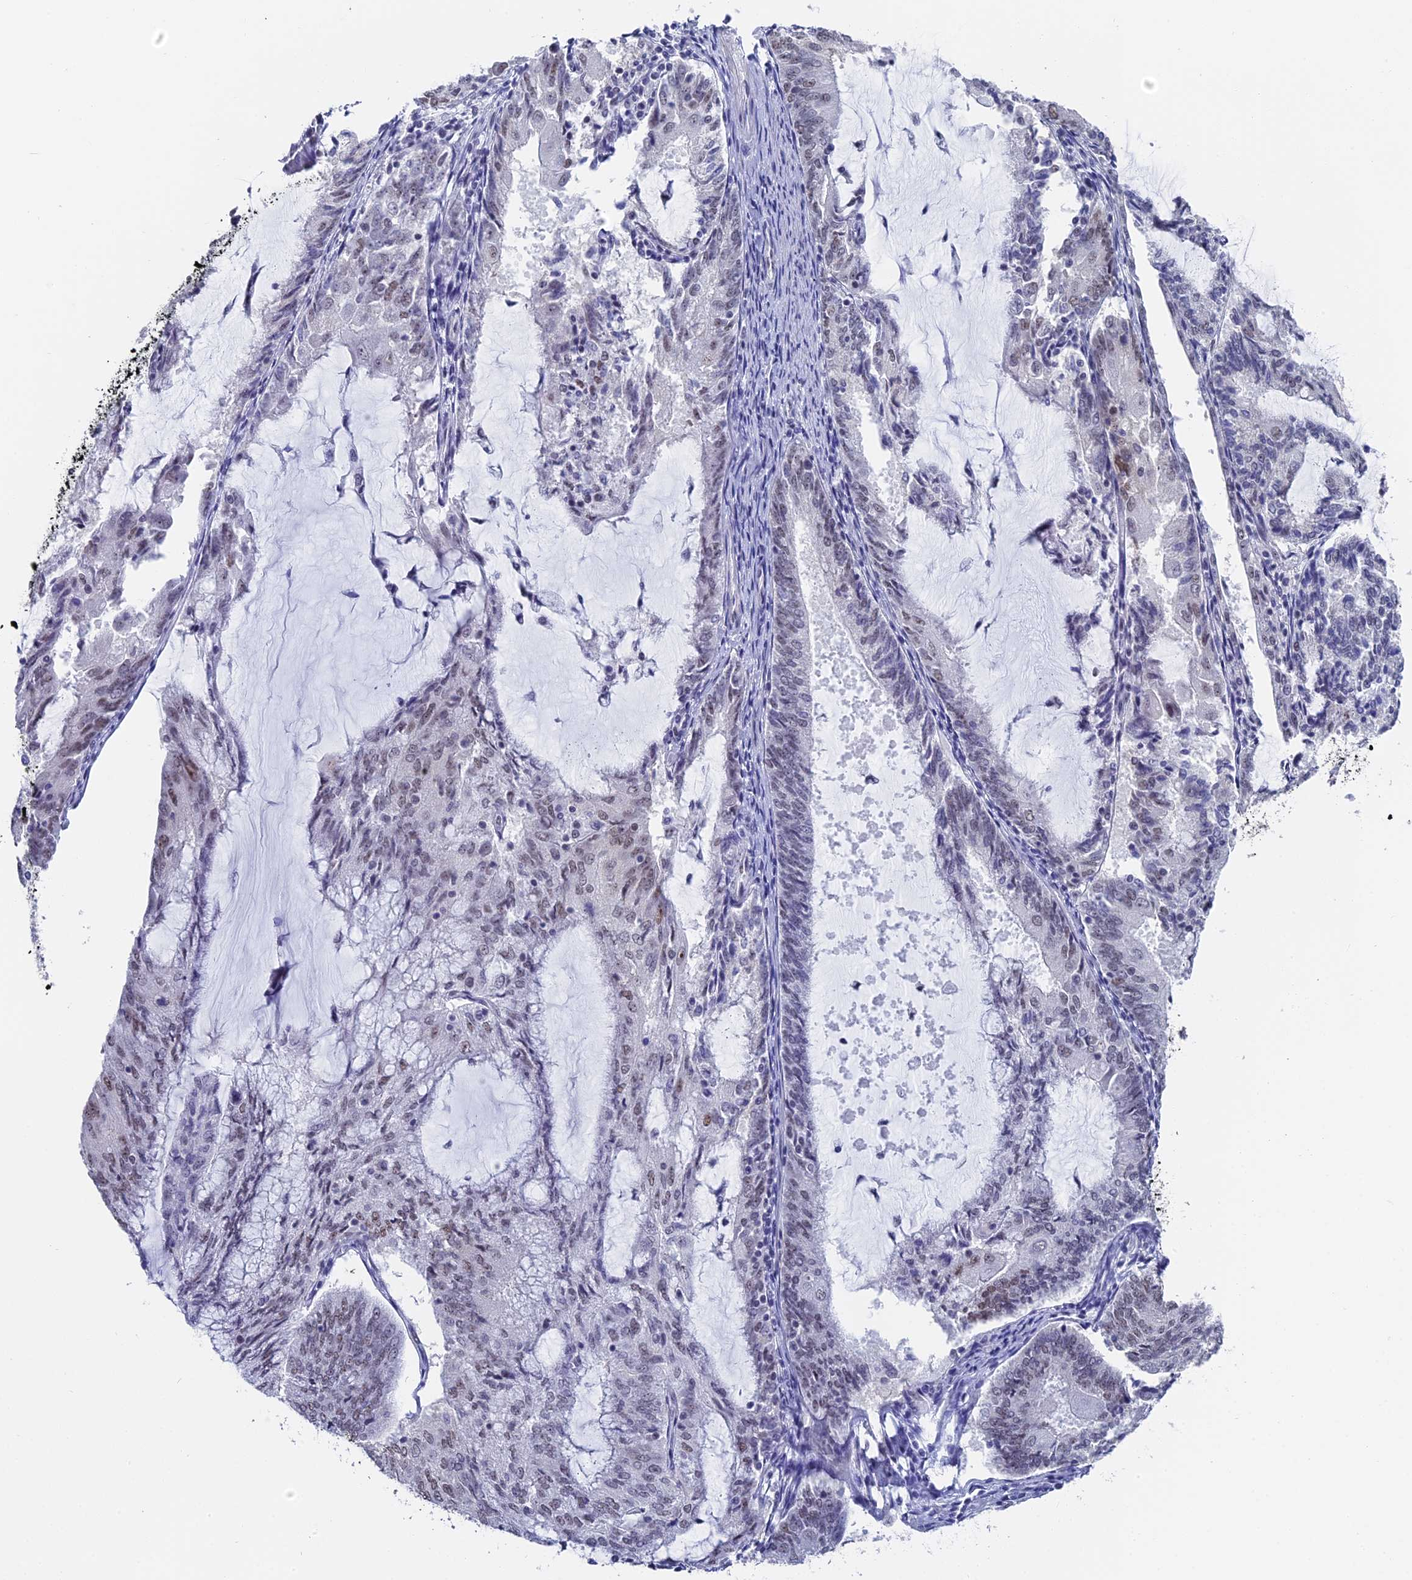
{"staining": {"intensity": "weak", "quantity": "25%-75%", "location": "nuclear"}, "tissue": "endometrial cancer", "cell_type": "Tumor cells", "image_type": "cancer", "snomed": [{"axis": "morphology", "description": "Adenocarcinoma, NOS"}, {"axis": "topography", "description": "Endometrium"}], "caption": "Protein expression analysis of endometrial cancer (adenocarcinoma) reveals weak nuclear expression in about 25%-75% of tumor cells.", "gene": "CD2BP2", "patient": {"sex": "female", "age": 81}}